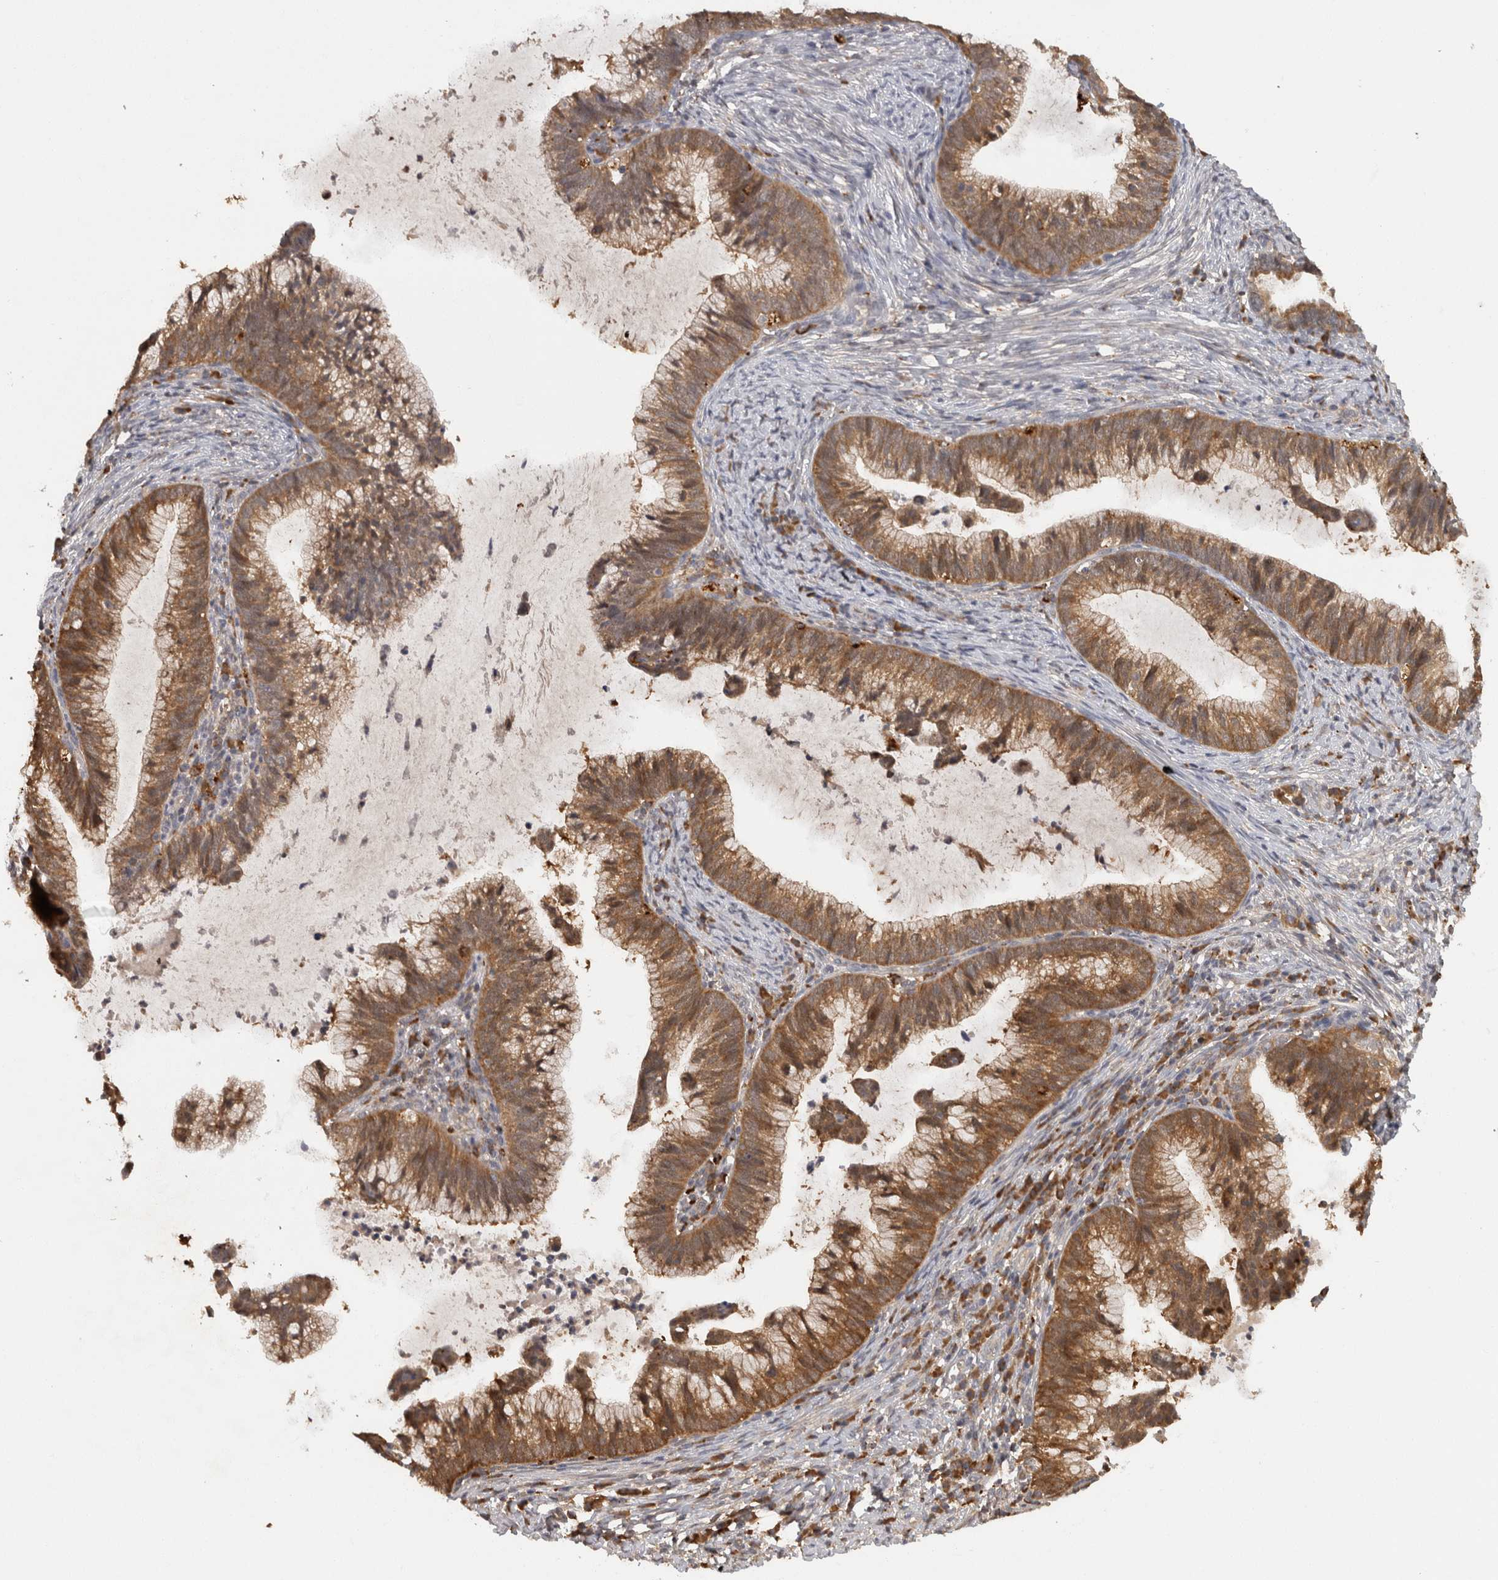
{"staining": {"intensity": "moderate", "quantity": ">75%", "location": "cytoplasmic/membranous"}, "tissue": "cervical cancer", "cell_type": "Tumor cells", "image_type": "cancer", "snomed": [{"axis": "morphology", "description": "Adenocarcinoma, NOS"}, {"axis": "topography", "description": "Cervix"}], "caption": "A medium amount of moderate cytoplasmic/membranous positivity is seen in about >75% of tumor cells in adenocarcinoma (cervical) tissue. Immunohistochemistry stains the protein in brown and the nuclei are stained blue.", "gene": "ACAT2", "patient": {"sex": "female", "age": 36}}